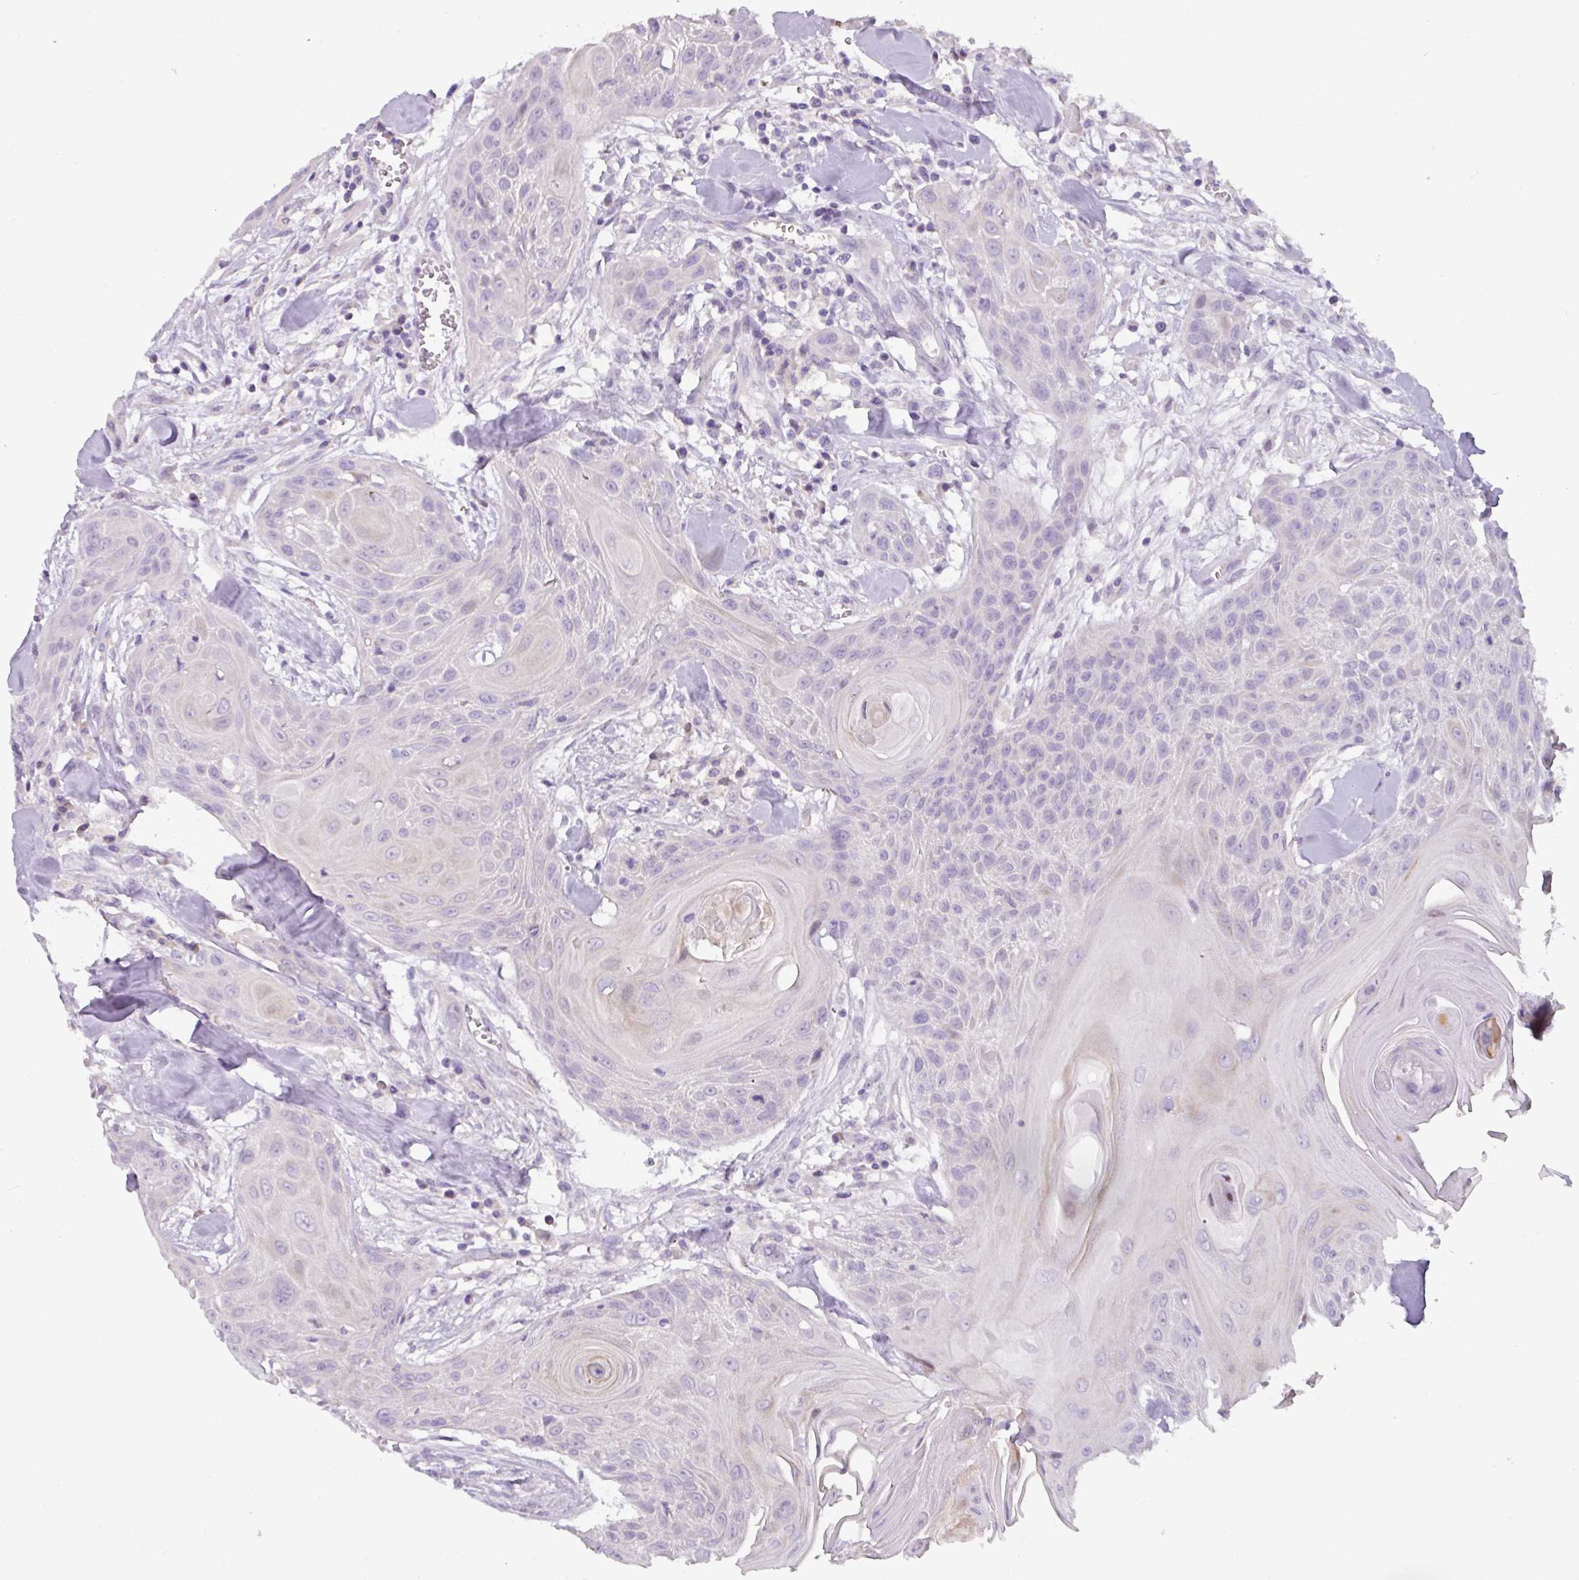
{"staining": {"intensity": "negative", "quantity": "none", "location": "none"}, "tissue": "head and neck cancer", "cell_type": "Tumor cells", "image_type": "cancer", "snomed": [{"axis": "morphology", "description": "Squamous cell carcinoma, NOS"}, {"axis": "topography", "description": "Lymph node"}, {"axis": "topography", "description": "Salivary gland"}, {"axis": "topography", "description": "Head-Neck"}], "caption": "DAB immunohistochemical staining of human squamous cell carcinoma (head and neck) exhibits no significant staining in tumor cells.", "gene": "RGS16", "patient": {"sex": "female", "age": 74}}